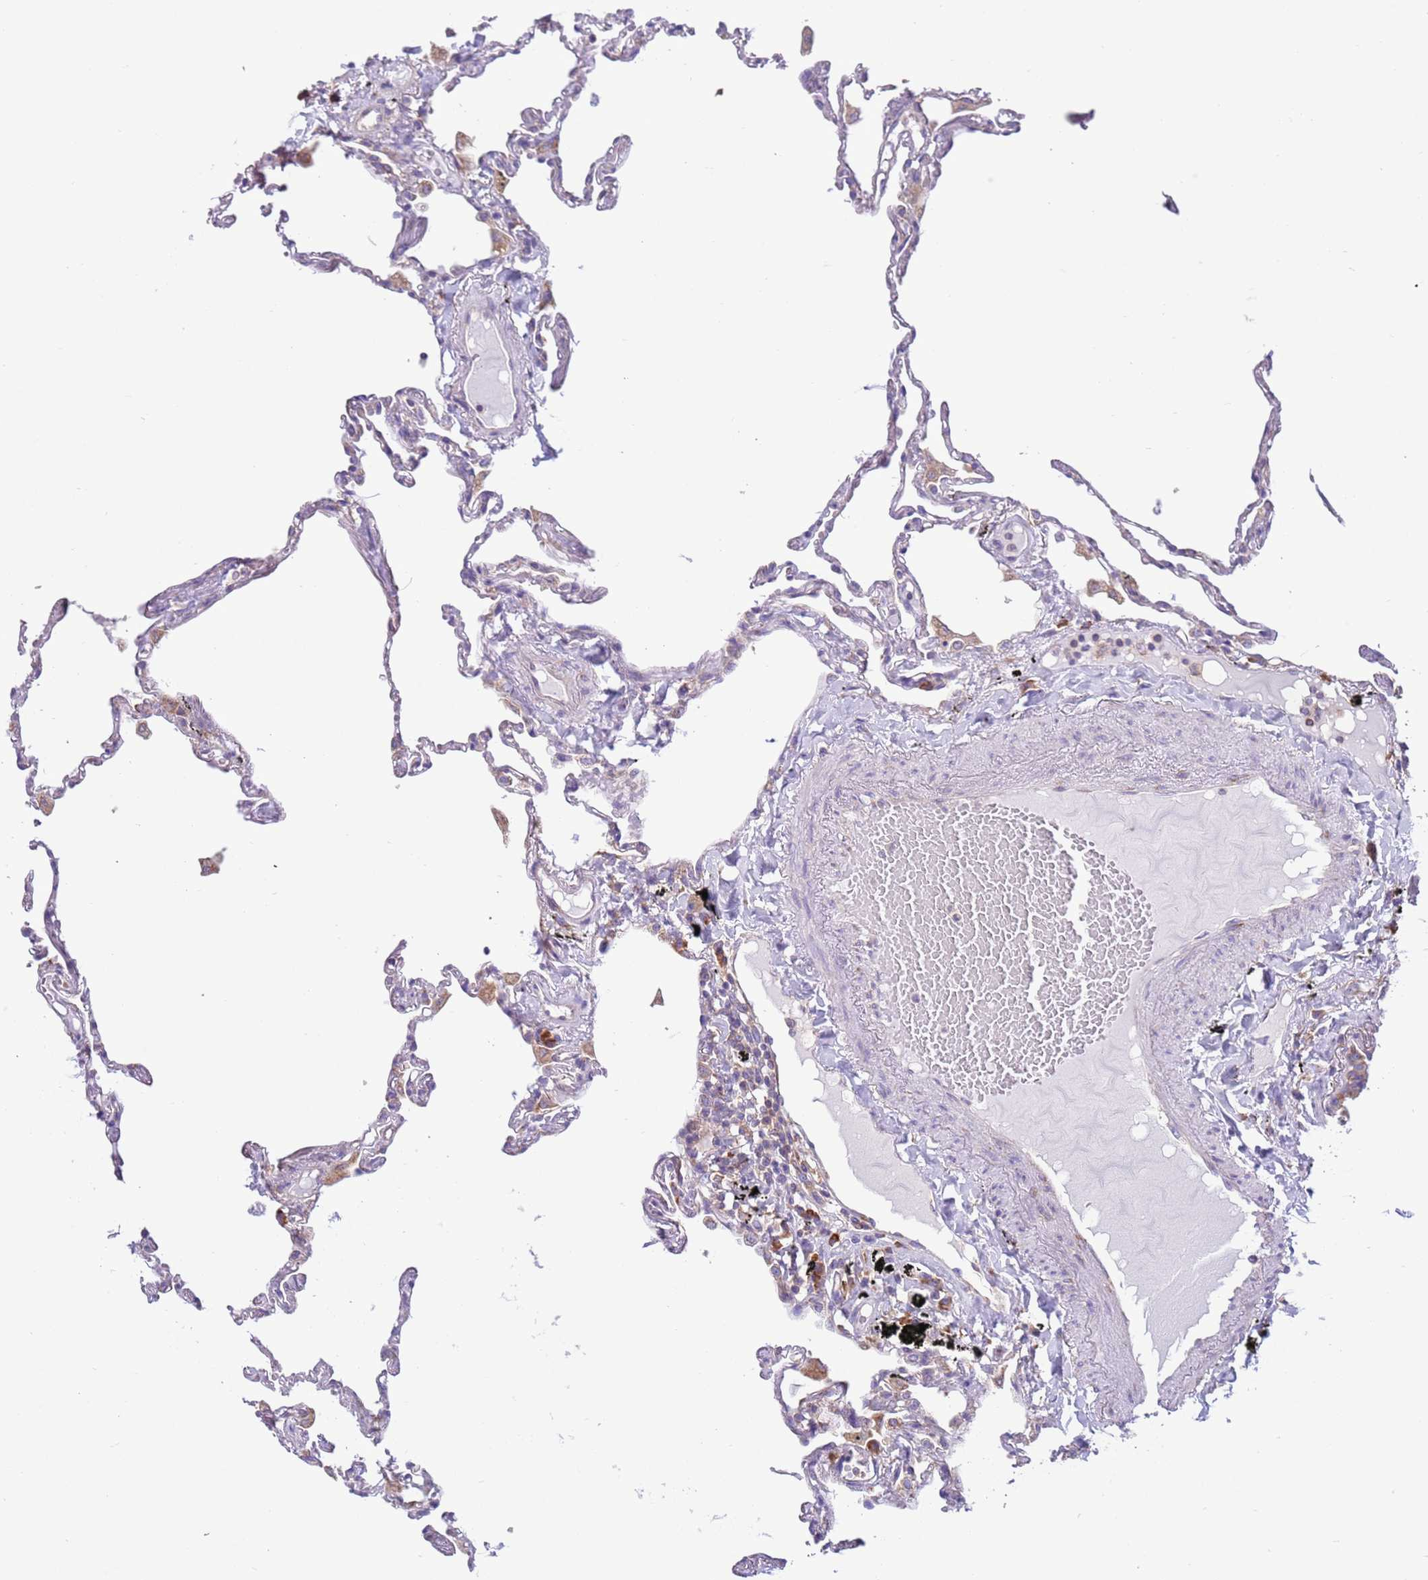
{"staining": {"intensity": "negative", "quantity": "none", "location": "none"}, "tissue": "lung", "cell_type": "Alveolar cells", "image_type": "normal", "snomed": [{"axis": "morphology", "description": "Normal tissue, NOS"}, {"axis": "topography", "description": "Lung"}], "caption": "The IHC histopathology image has no significant staining in alveolar cells of lung.", "gene": "VARS1", "patient": {"sex": "female", "age": 67}}